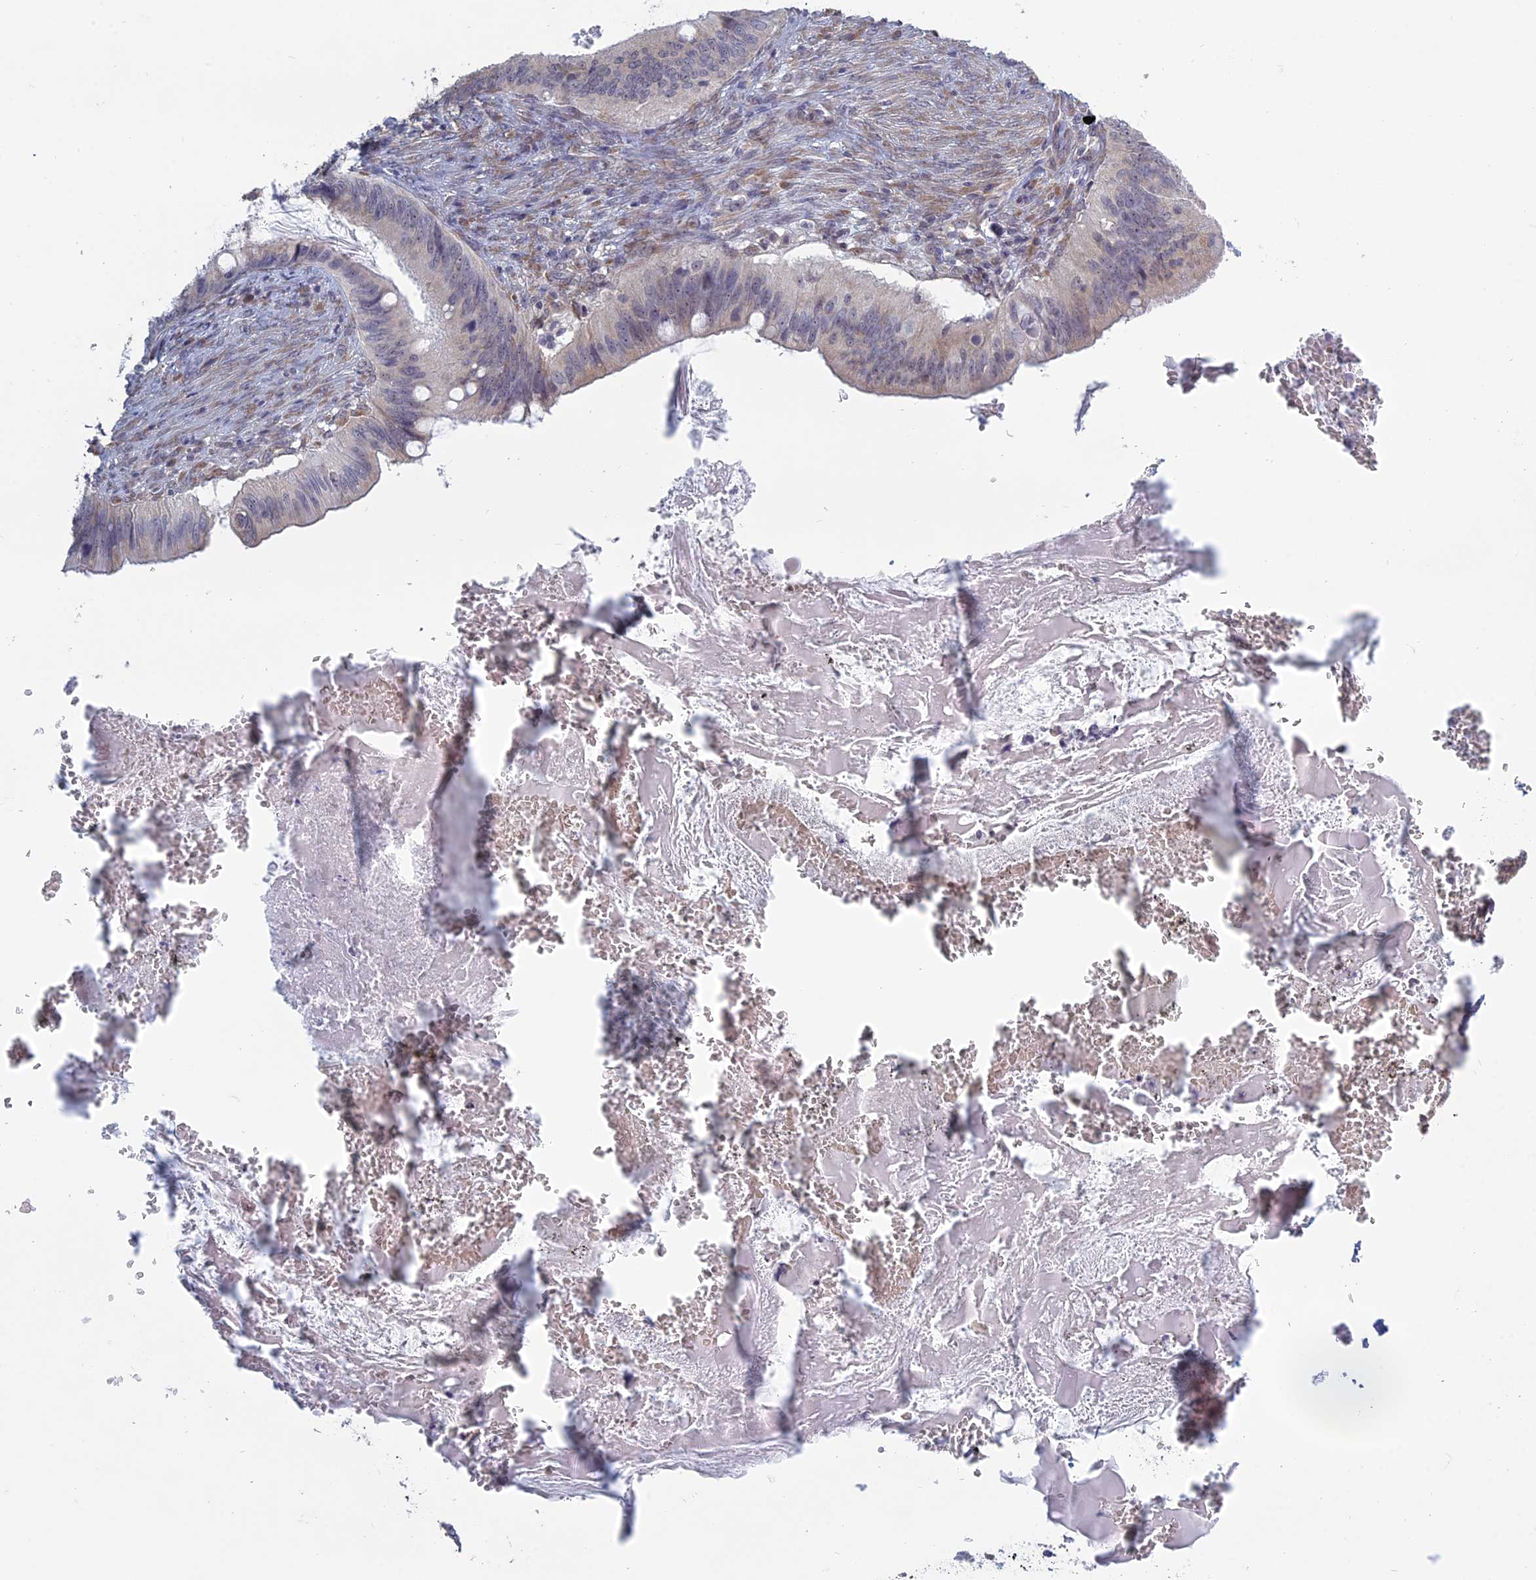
{"staining": {"intensity": "negative", "quantity": "none", "location": "none"}, "tissue": "cervical cancer", "cell_type": "Tumor cells", "image_type": "cancer", "snomed": [{"axis": "morphology", "description": "Adenocarcinoma, NOS"}, {"axis": "topography", "description": "Cervix"}], "caption": "DAB immunohistochemical staining of cervical cancer (adenocarcinoma) exhibits no significant staining in tumor cells.", "gene": "RPS19BP1", "patient": {"sex": "female", "age": 42}}